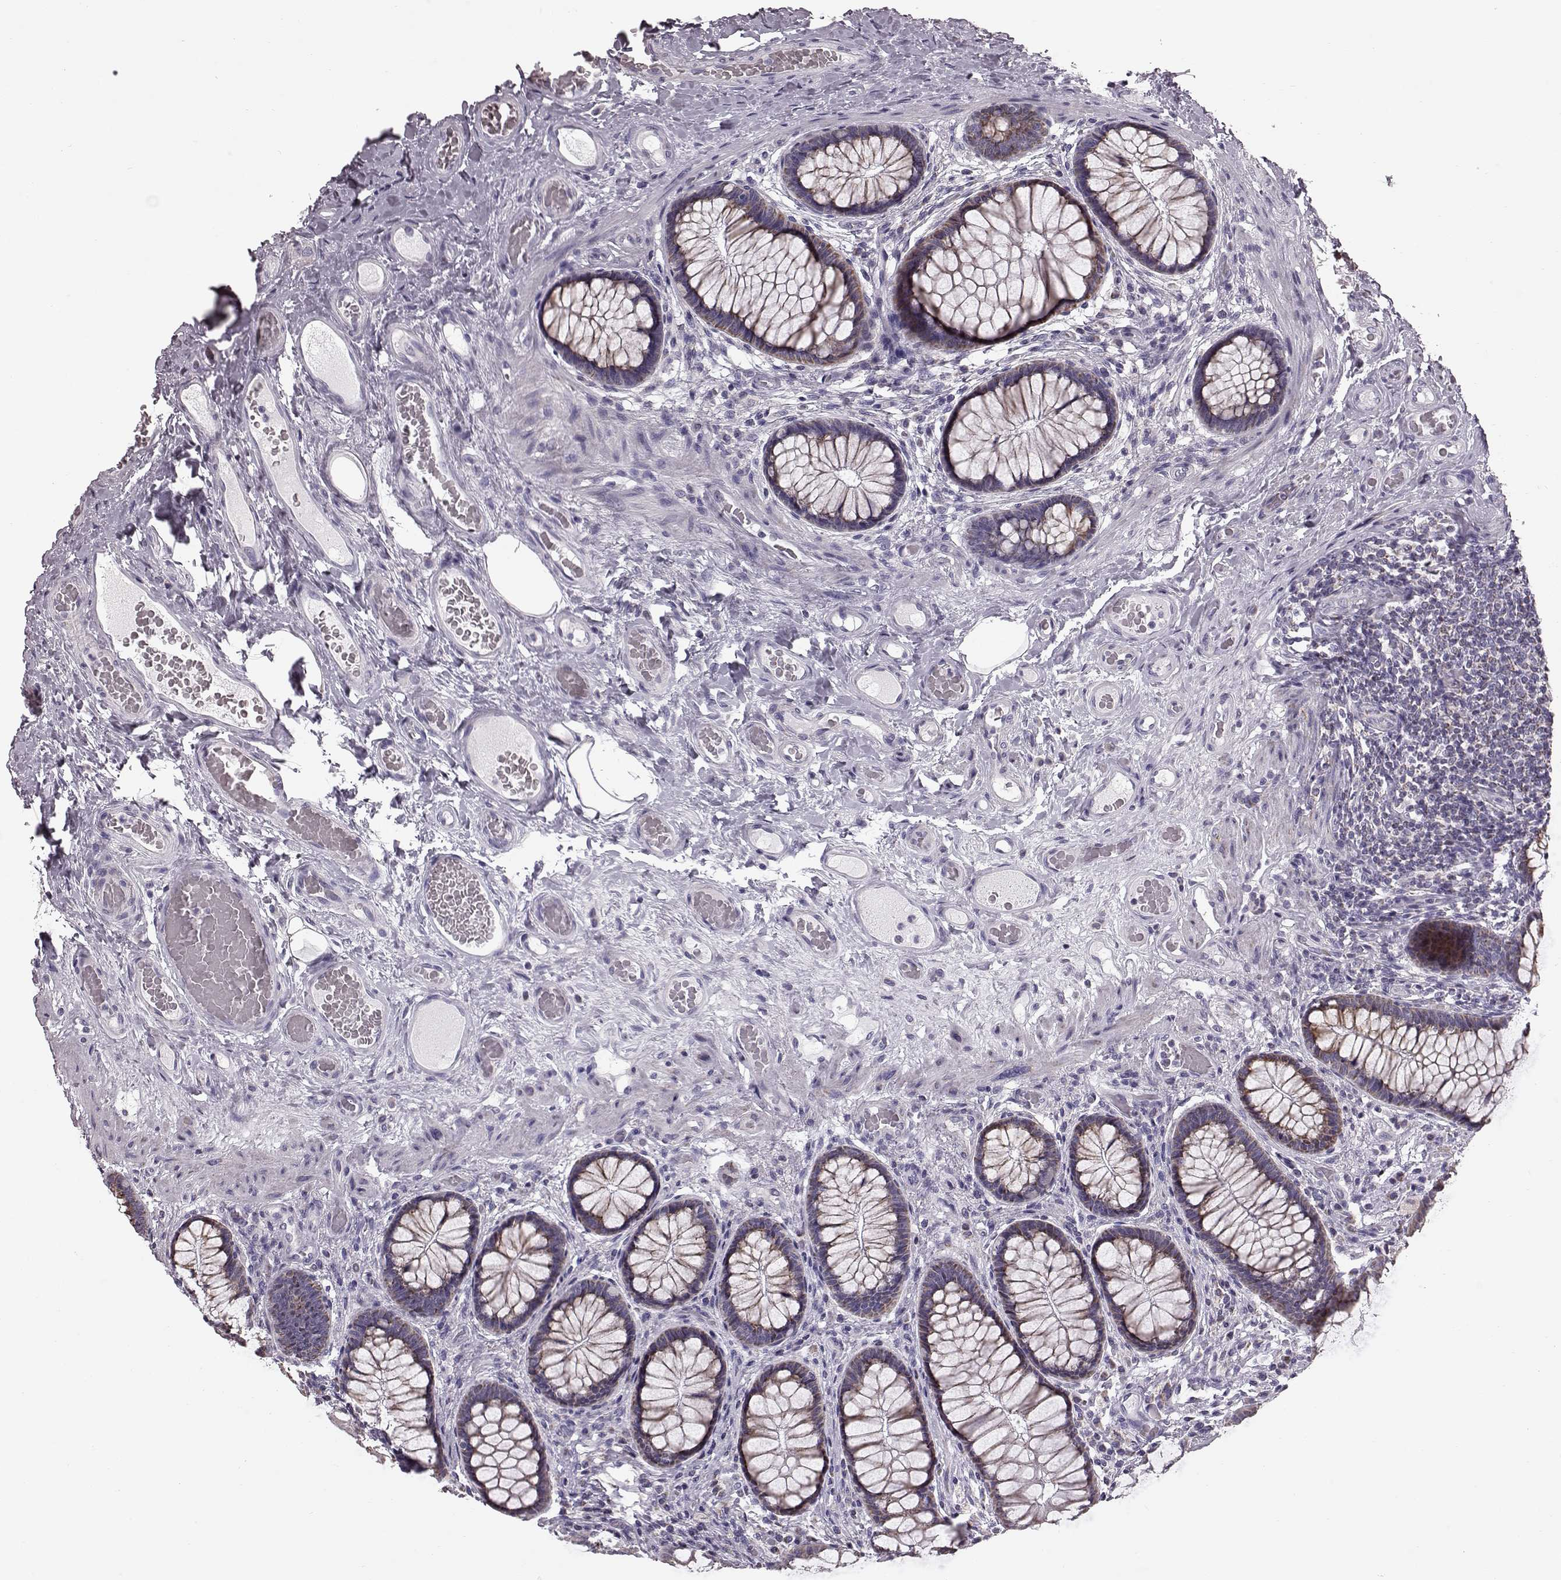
{"staining": {"intensity": "negative", "quantity": "none", "location": "none"}, "tissue": "colon", "cell_type": "Endothelial cells", "image_type": "normal", "snomed": [{"axis": "morphology", "description": "Normal tissue, NOS"}, {"axis": "topography", "description": "Colon"}], "caption": "A high-resolution image shows immunohistochemistry (IHC) staining of normal colon, which demonstrates no significant expression in endothelial cells. (DAB (3,3'-diaminobenzidine) immunohistochemistry, high magnification).", "gene": "ATP5MF", "patient": {"sex": "female", "age": 65}}